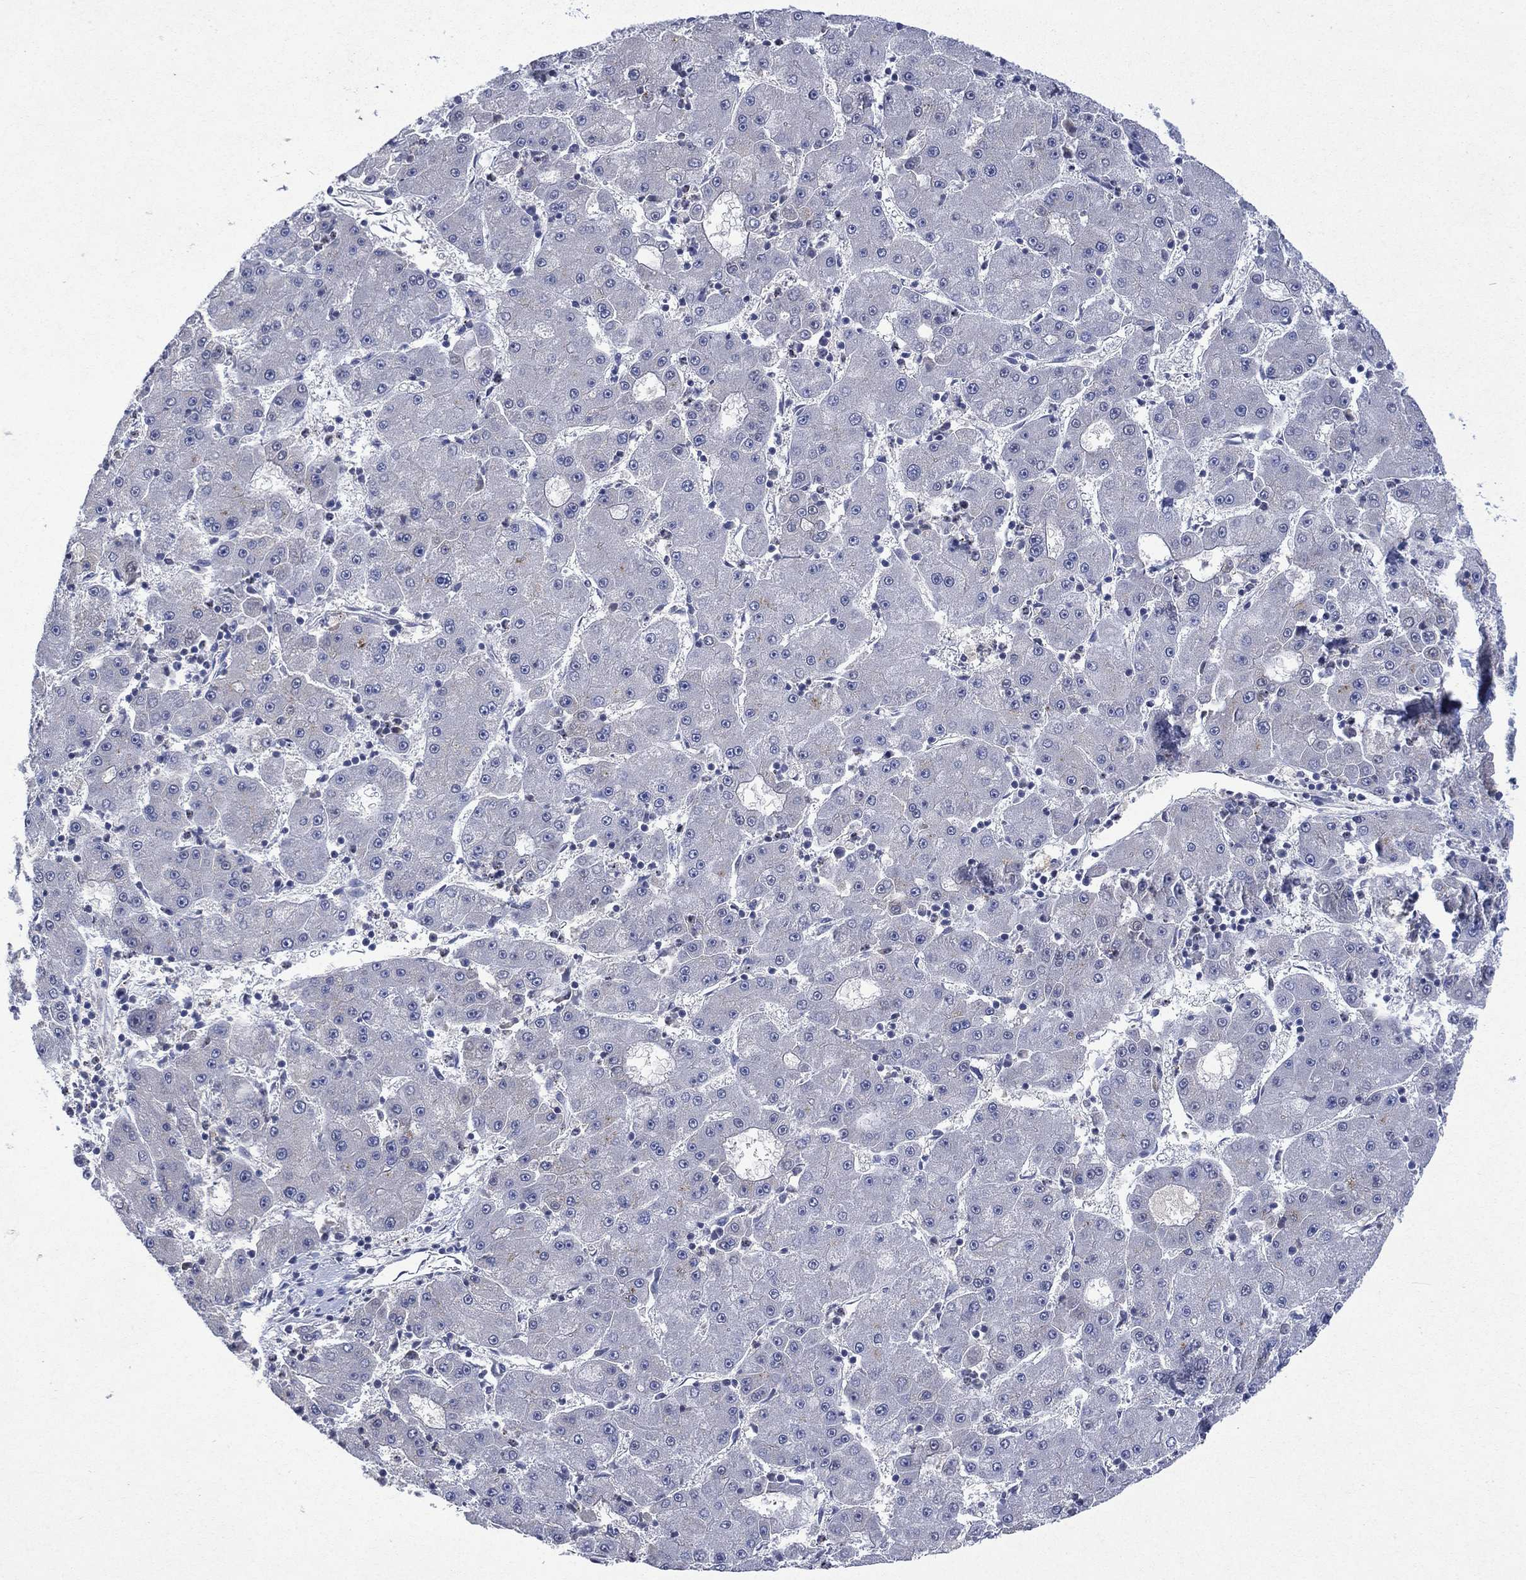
{"staining": {"intensity": "negative", "quantity": "none", "location": "none"}, "tissue": "liver cancer", "cell_type": "Tumor cells", "image_type": "cancer", "snomed": [{"axis": "morphology", "description": "Carcinoma, Hepatocellular, NOS"}, {"axis": "topography", "description": "Liver"}], "caption": "High power microscopy photomicrograph of an immunohistochemistry (IHC) histopathology image of liver cancer, revealing no significant expression in tumor cells.", "gene": "ASB10", "patient": {"sex": "male", "age": 73}}